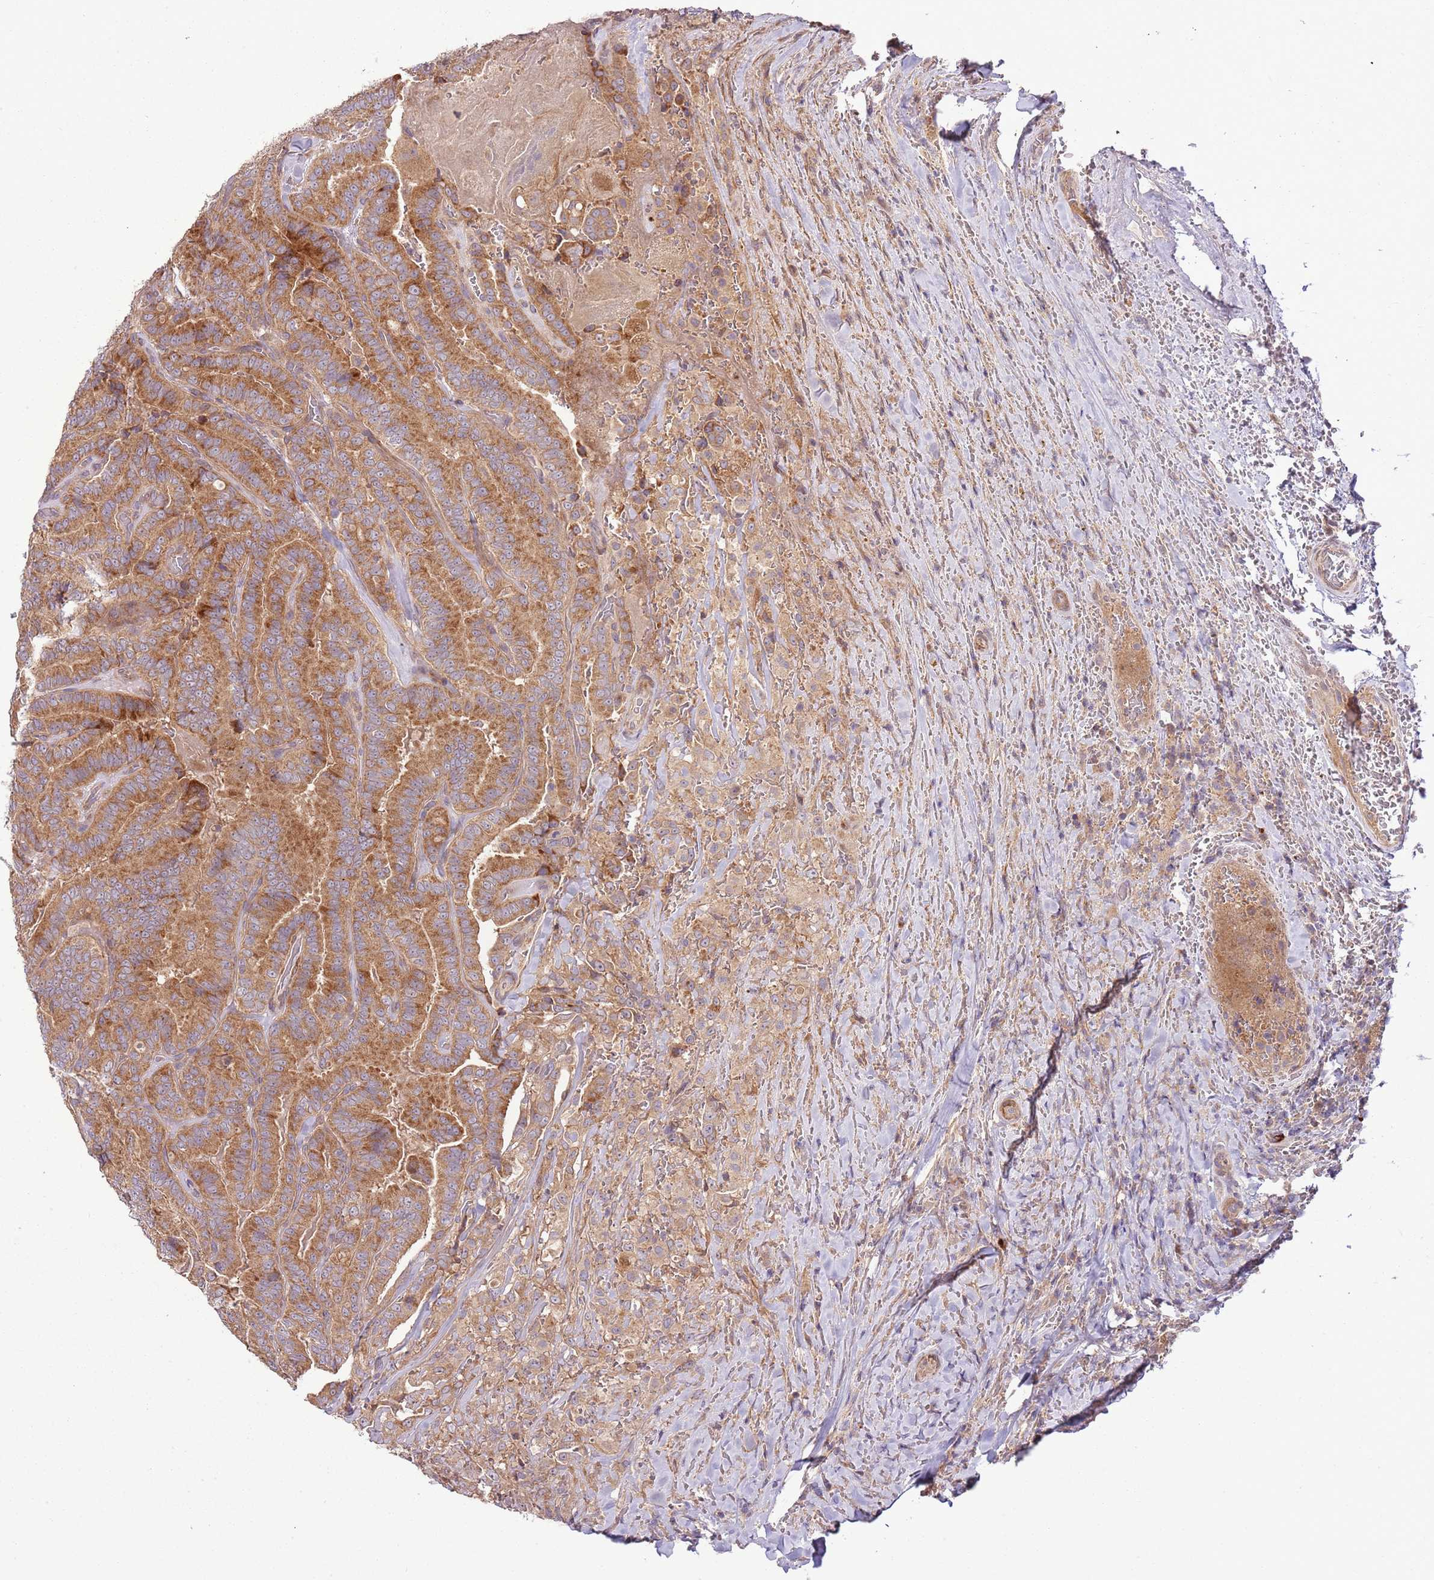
{"staining": {"intensity": "moderate", "quantity": ">75%", "location": "cytoplasmic/membranous"}, "tissue": "thyroid cancer", "cell_type": "Tumor cells", "image_type": "cancer", "snomed": [{"axis": "morphology", "description": "Papillary adenocarcinoma, NOS"}, {"axis": "topography", "description": "Thyroid gland"}], "caption": "Immunohistochemical staining of human papillary adenocarcinoma (thyroid) demonstrates medium levels of moderate cytoplasmic/membranous positivity in about >75% of tumor cells.", "gene": "RNF128", "patient": {"sex": "male", "age": 61}}